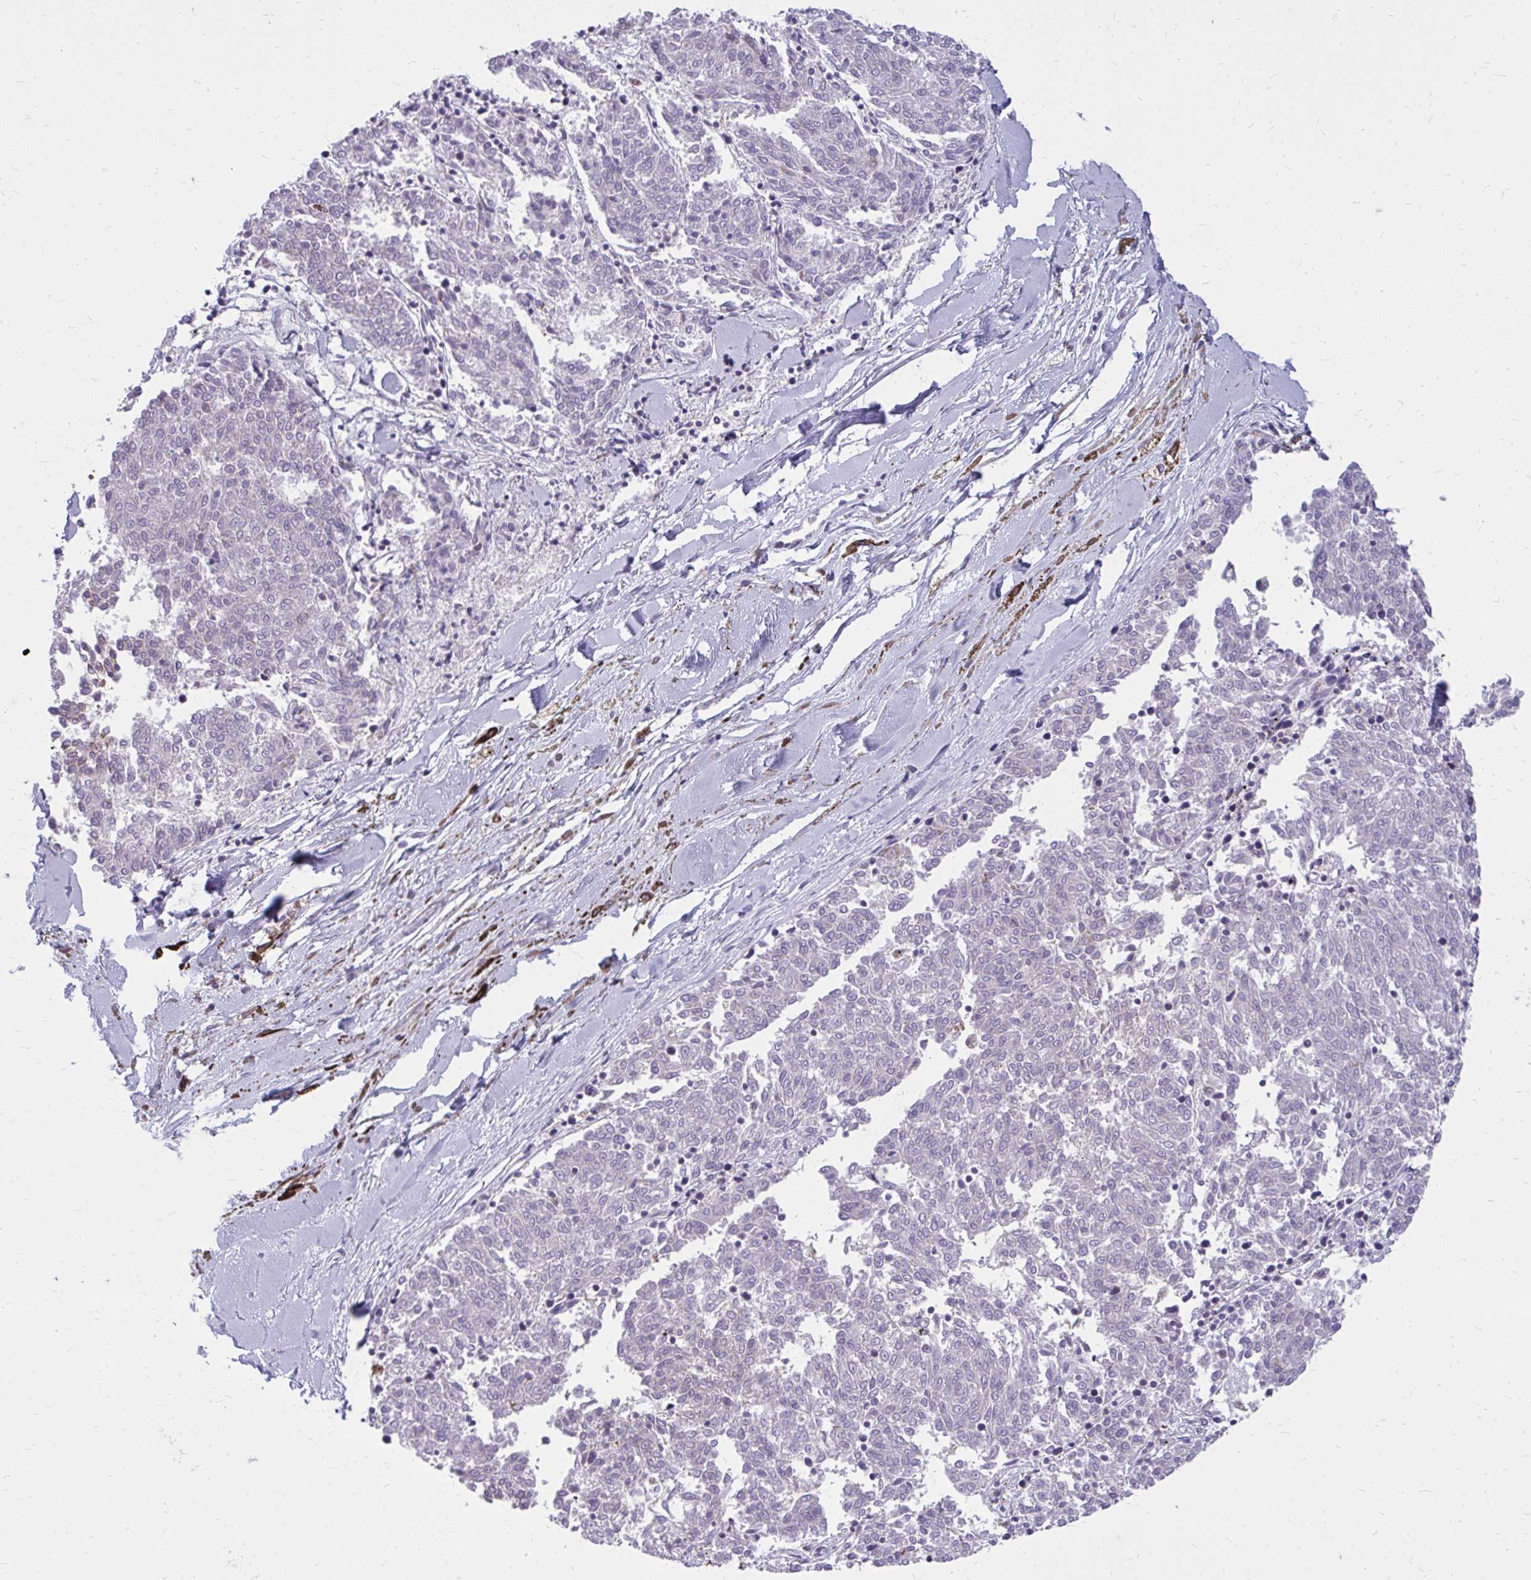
{"staining": {"intensity": "negative", "quantity": "none", "location": "none"}, "tissue": "melanoma", "cell_type": "Tumor cells", "image_type": "cancer", "snomed": [{"axis": "morphology", "description": "Malignant melanoma, NOS"}, {"axis": "topography", "description": "Skin"}], "caption": "Immunohistochemical staining of malignant melanoma shows no significant expression in tumor cells.", "gene": "RPS6KA2", "patient": {"sex": "female", "age": 72}}